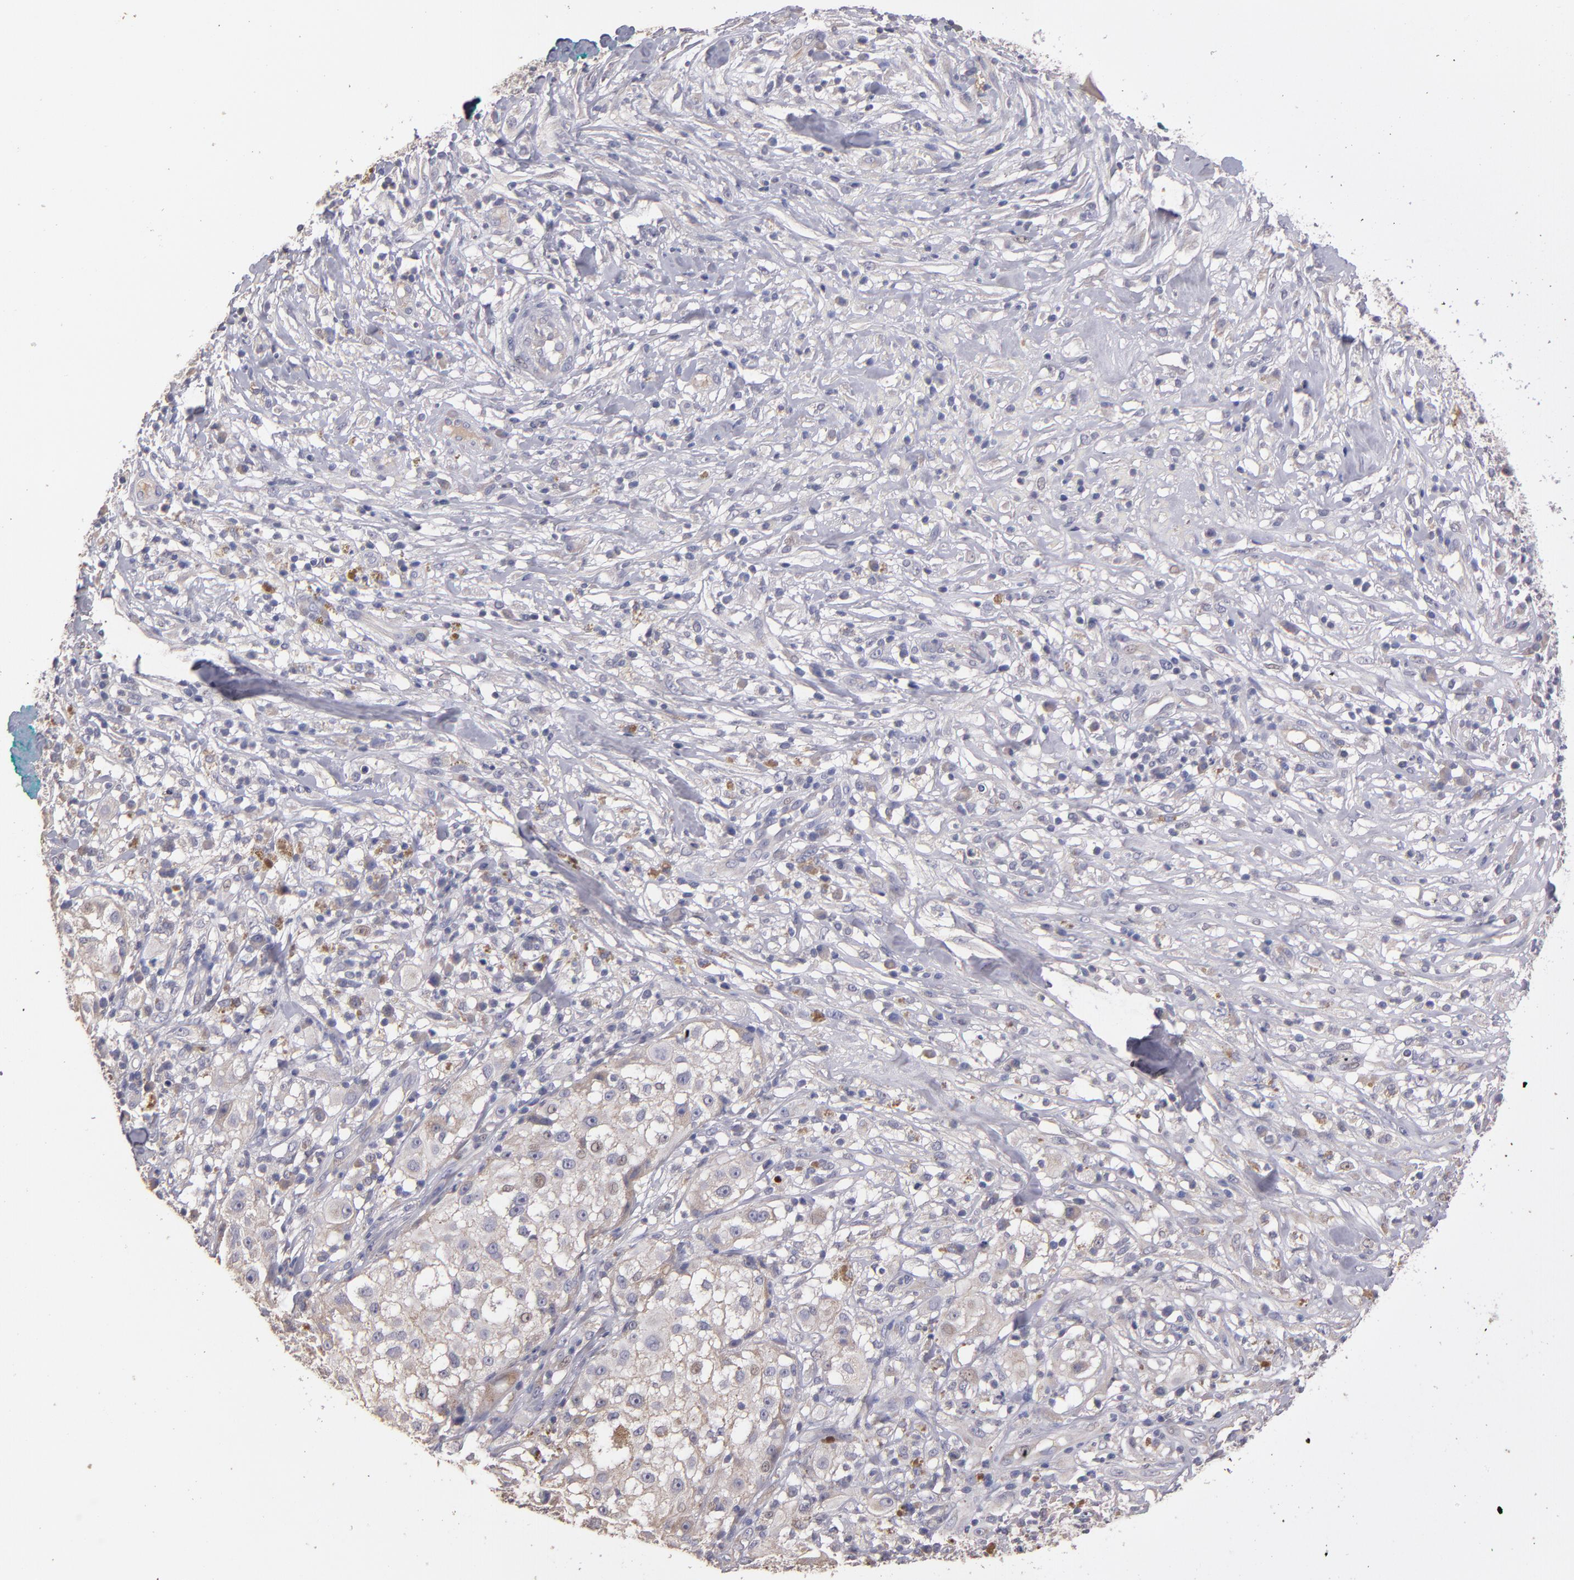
{"staining": {"intensity": "weak", "quantity": "<25%", "location": "cytoplasmic/membranous"}, "tissue": "melanoma", "cell_type": "Tumor cells", "image_type": "cancer", "snomed": [{"axis": "morphology", "description": "Necrosis, NOS"}, {"axis": "morphology", "description": "Malignant melanoma, NOS"}, {"axis": "topography", "description": "Skin"}], "caption": "Immunohistochemistry of melanoma exhibits no positivity in tumor cells.", "gene": "GNAZ", "patient": {"sex": "female", "age": 87}}